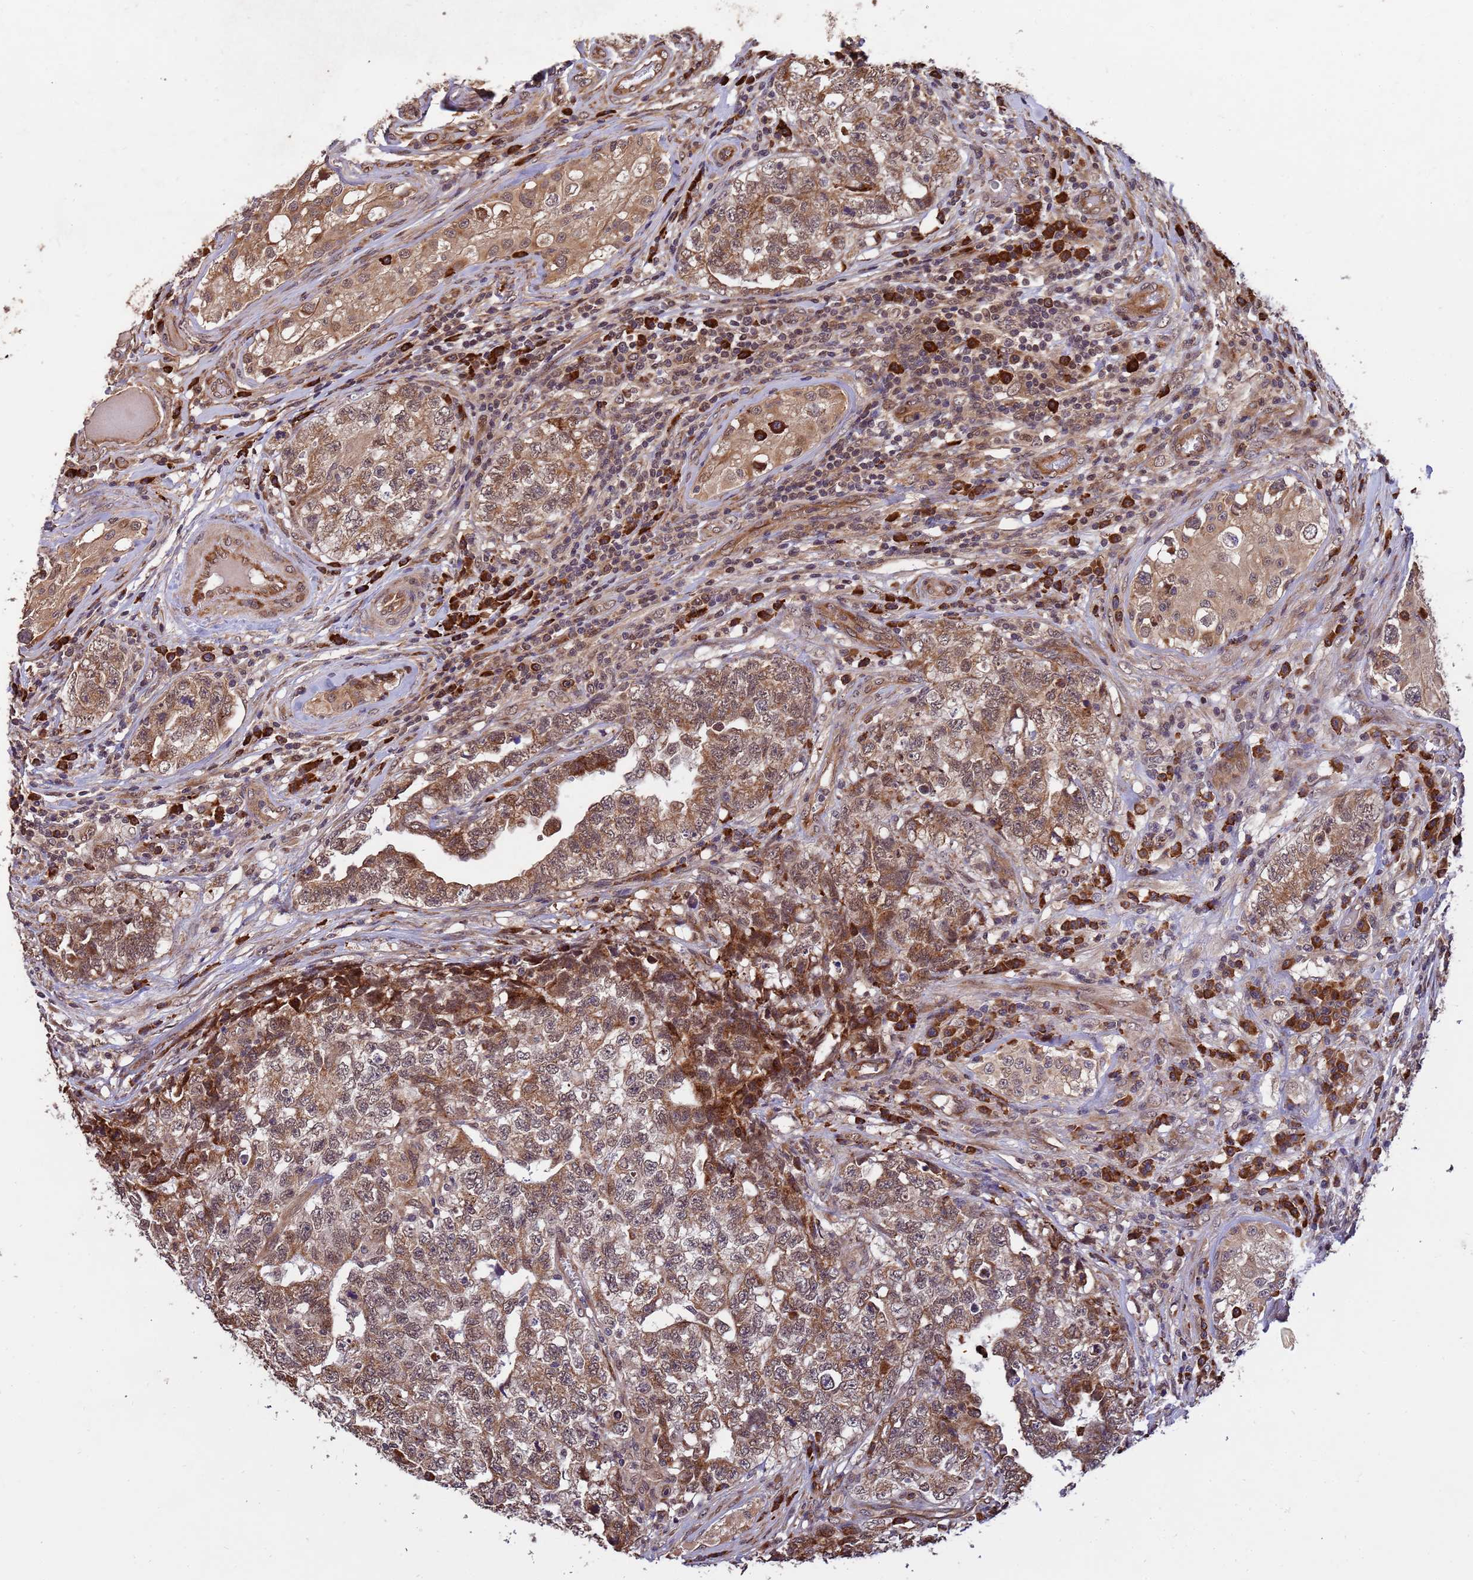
{"staining": {"intensity": "moderate", "quantity": ">75%", "location": "cytoplasmic/membranous,nuclear"}, "tissue": "testis cancer", "cell_type": "Tumor cells", "image_type": "cancer", "snomed": [{"axis": "morphology", "description": "Carcinoma, Embryonal, NOS"}, {"axis": "topography", "description": "Testis"}], "caption": "Human testis cancer stained for a protein (brown) reveals moderate cytoplasmic/membranous and nuclear positive staining in approximately >75% of tumor cells.", "gene": "ZNF619", "patient": {"sex": "male", "age": 31}}